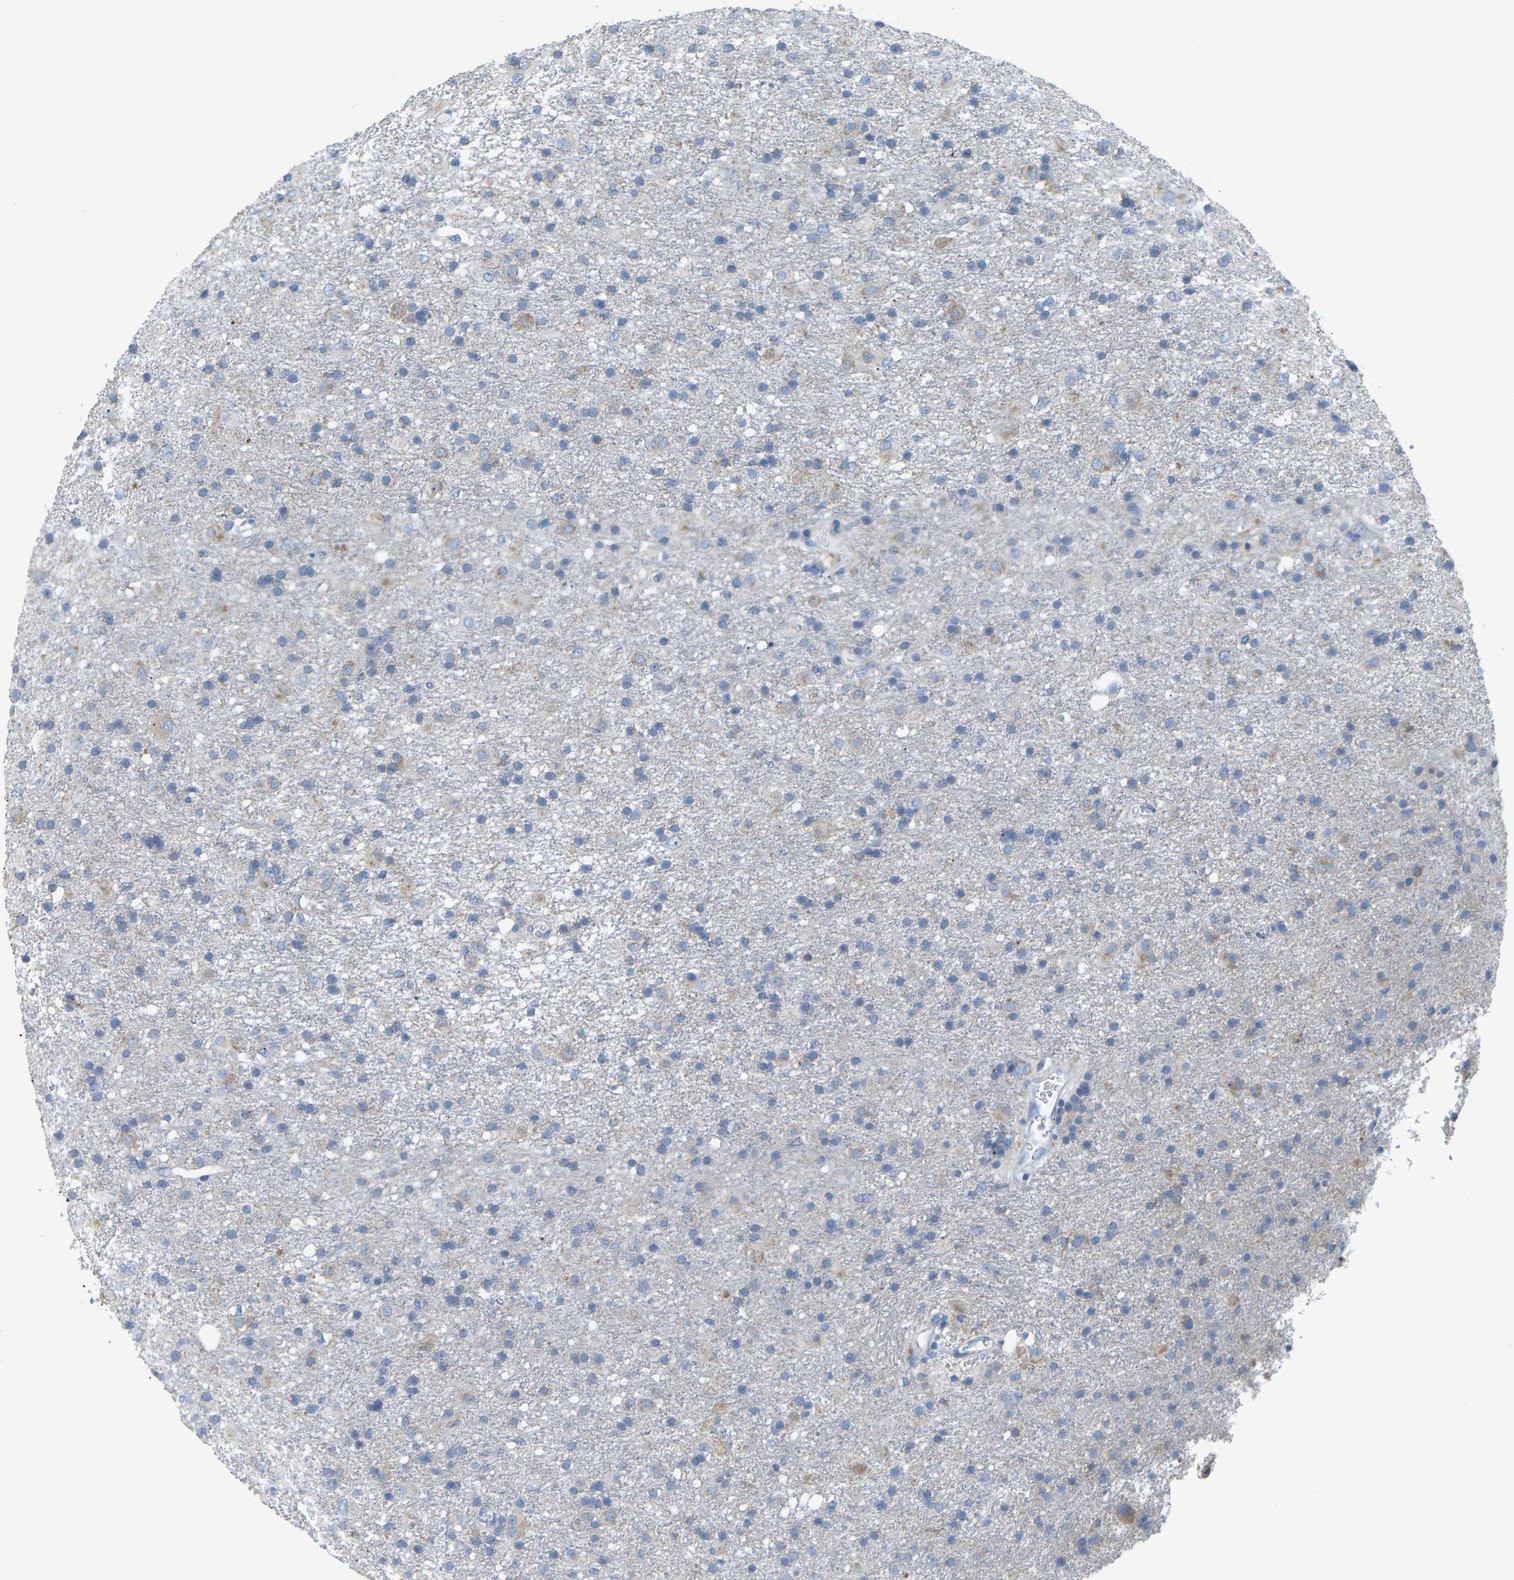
{"staining": {"intensity": "negative", "quantity": "none", "location": "none"}, "tissue": "glioma", "cell_type": "Tumor cells", "image_type": "cancer", "snomed": [{"axis": "morphology", "description": "Glioma, malignant, Low grade"}, {"axis": "topography", "description": "Brain"}], "caption": "Human glioma stained for a protein using immunohistochemistry (IHC) reveals no positivity in tumor cells.", "gene": "CROT", "patient": {"sex": "male", "age": 65}}